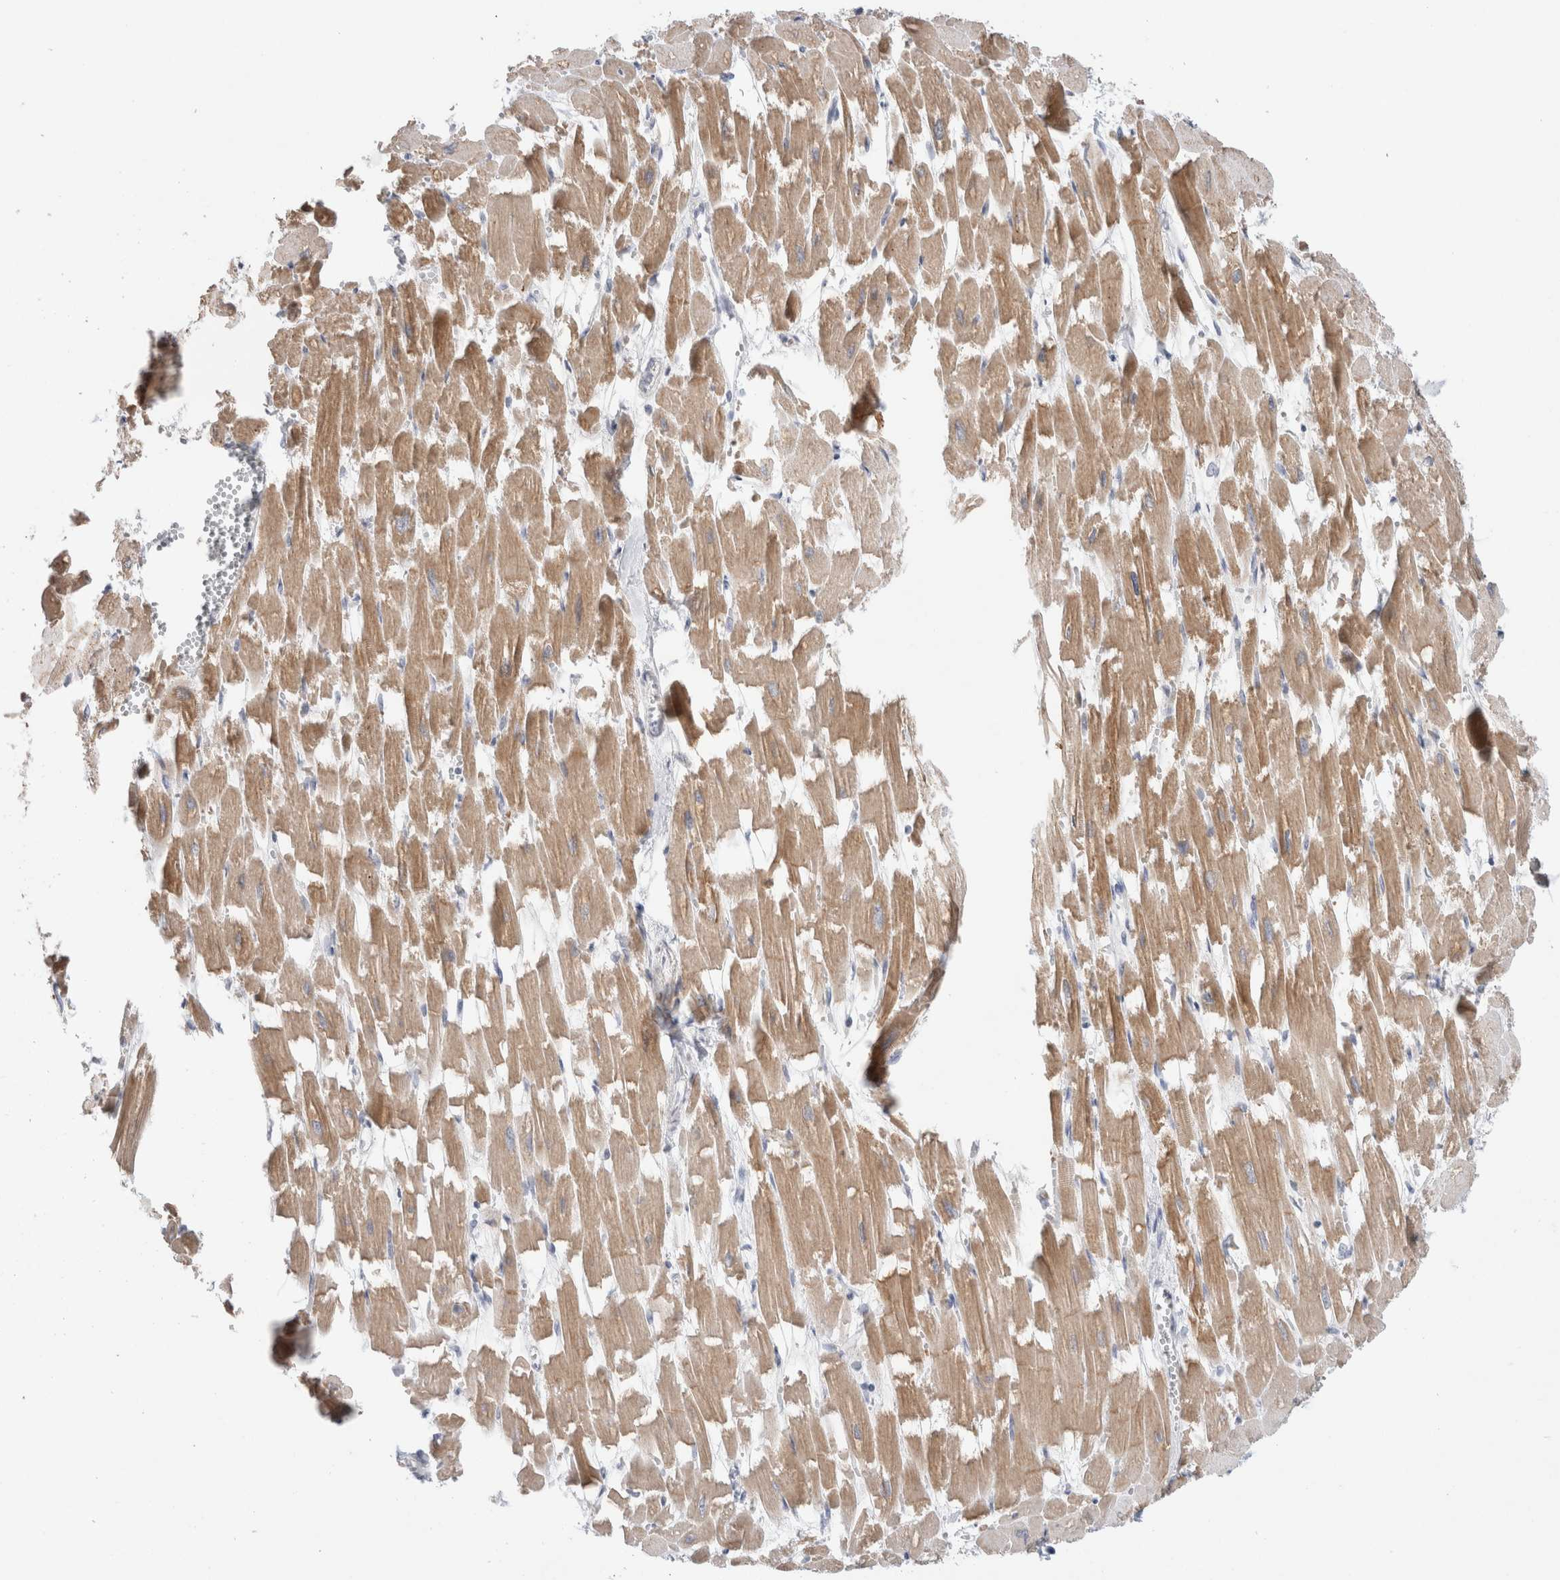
{"staining": {"intensity": "moderate", "quantity": ">75%", "location": "cytoplasmic/membranous"}, "tissue": "heart muscle", "cell_type": "Cardiomyocytes", "image_type": "normal", "snomed": [{"axis": "morphology", "description": "Normal tissue, NOS"}, {"axis": "topography", "description": "Heart"}], "caption": "The image reveals immunohistochemical staining of benign heart muscle. There is moderate cytoplasmic/membranous staining is appreciated in approximately >75% of cardiomyocytes. (DAB = brown stain, brightfield microscopy at high magnification).", "gene": "KNL1", "patient": {"sex": "male", "age": 54}}